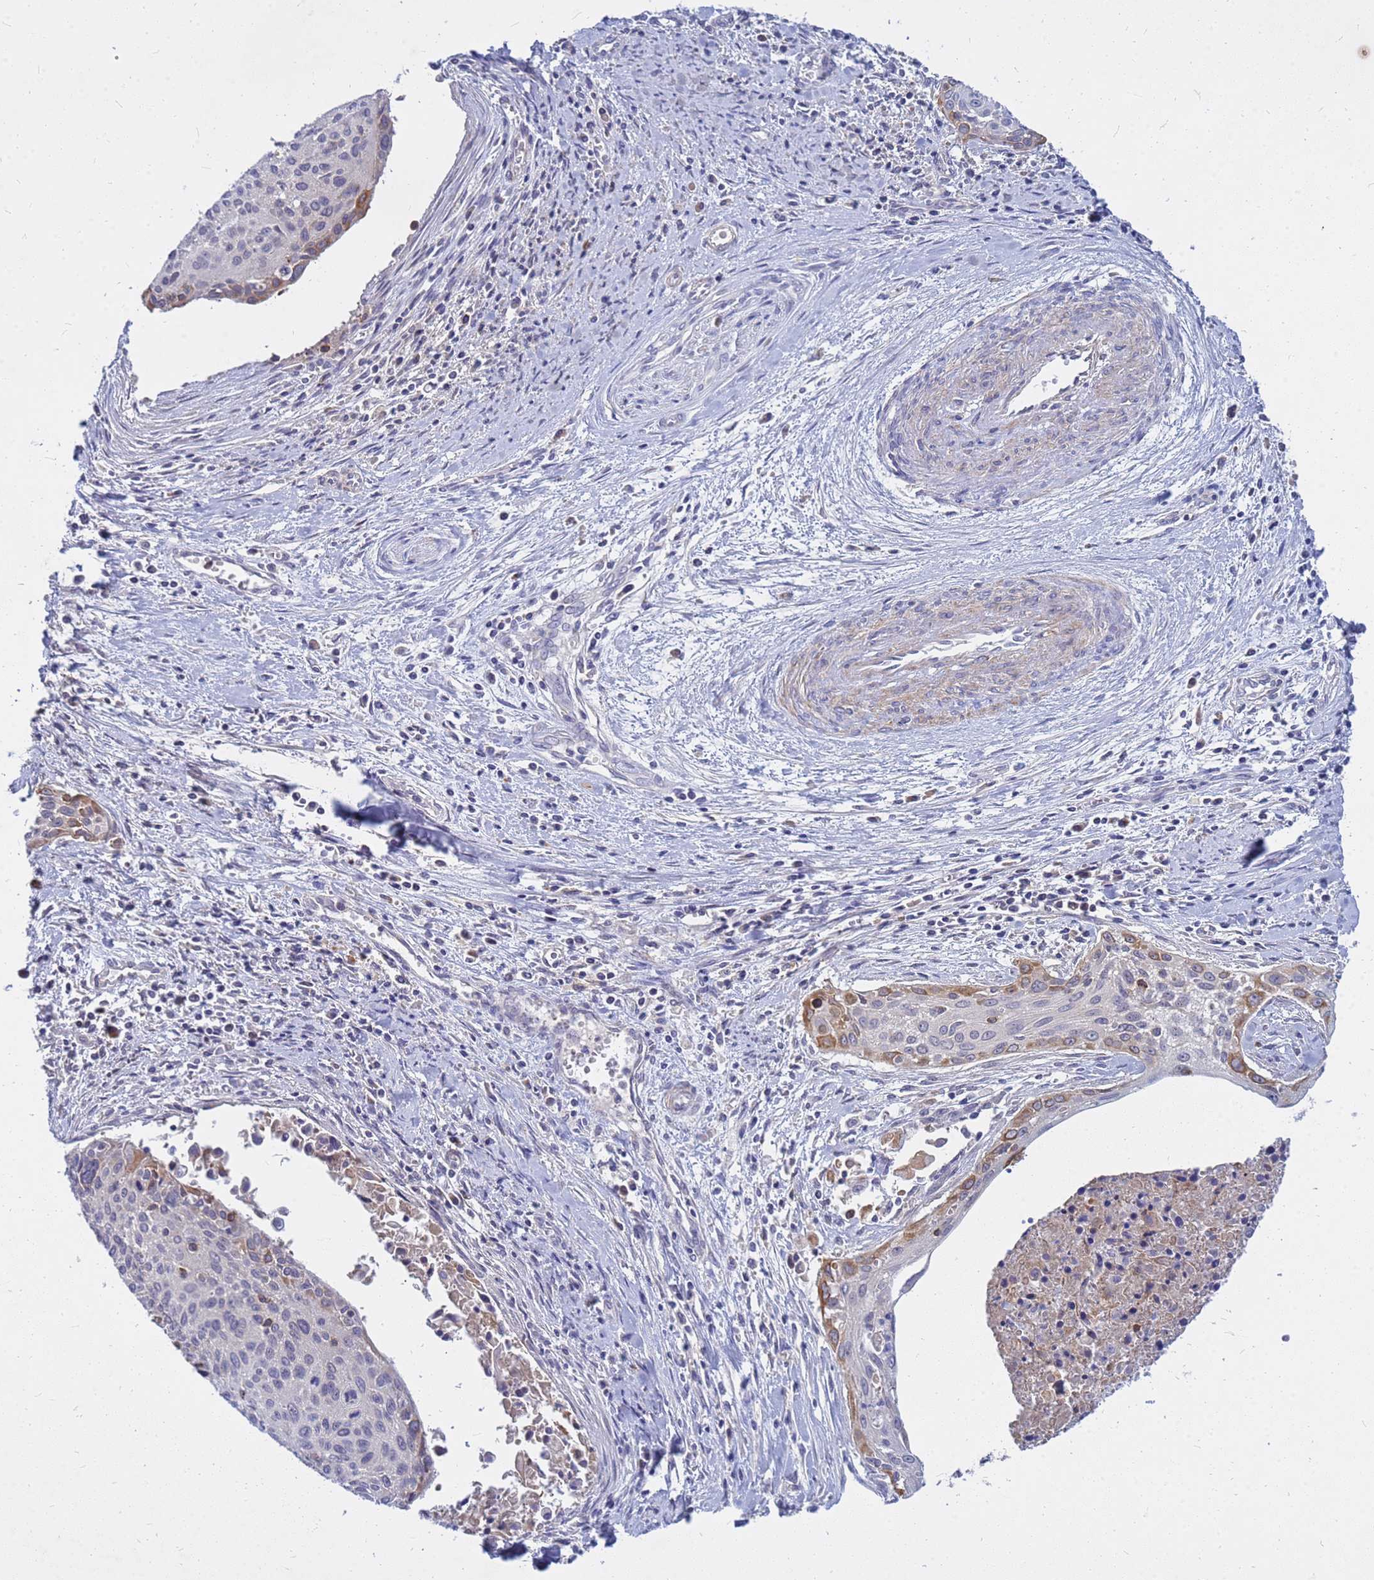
{"staining": {"intensity": "moderate", "quantity": "<25%", "location": "cytoplasmic/membranous"}, "tissue": "cervical cancer", "cell_type": "Tumor cells", "image_type": "cancer", "snomed": [{"axis": "morphology", "description": "Squamous cell carcinoma, NOS"}, {"axis": "topography", "description": "Cervix"}], "caption": "Immunohistochemical staining of cervical cancer exhibits low levels of moderate cytoplasmic/membranous protein positivity in approximately <25% of tumor cells.", "gene": "SRGAP3", "patient": {"sex": "female", "age": 55}}